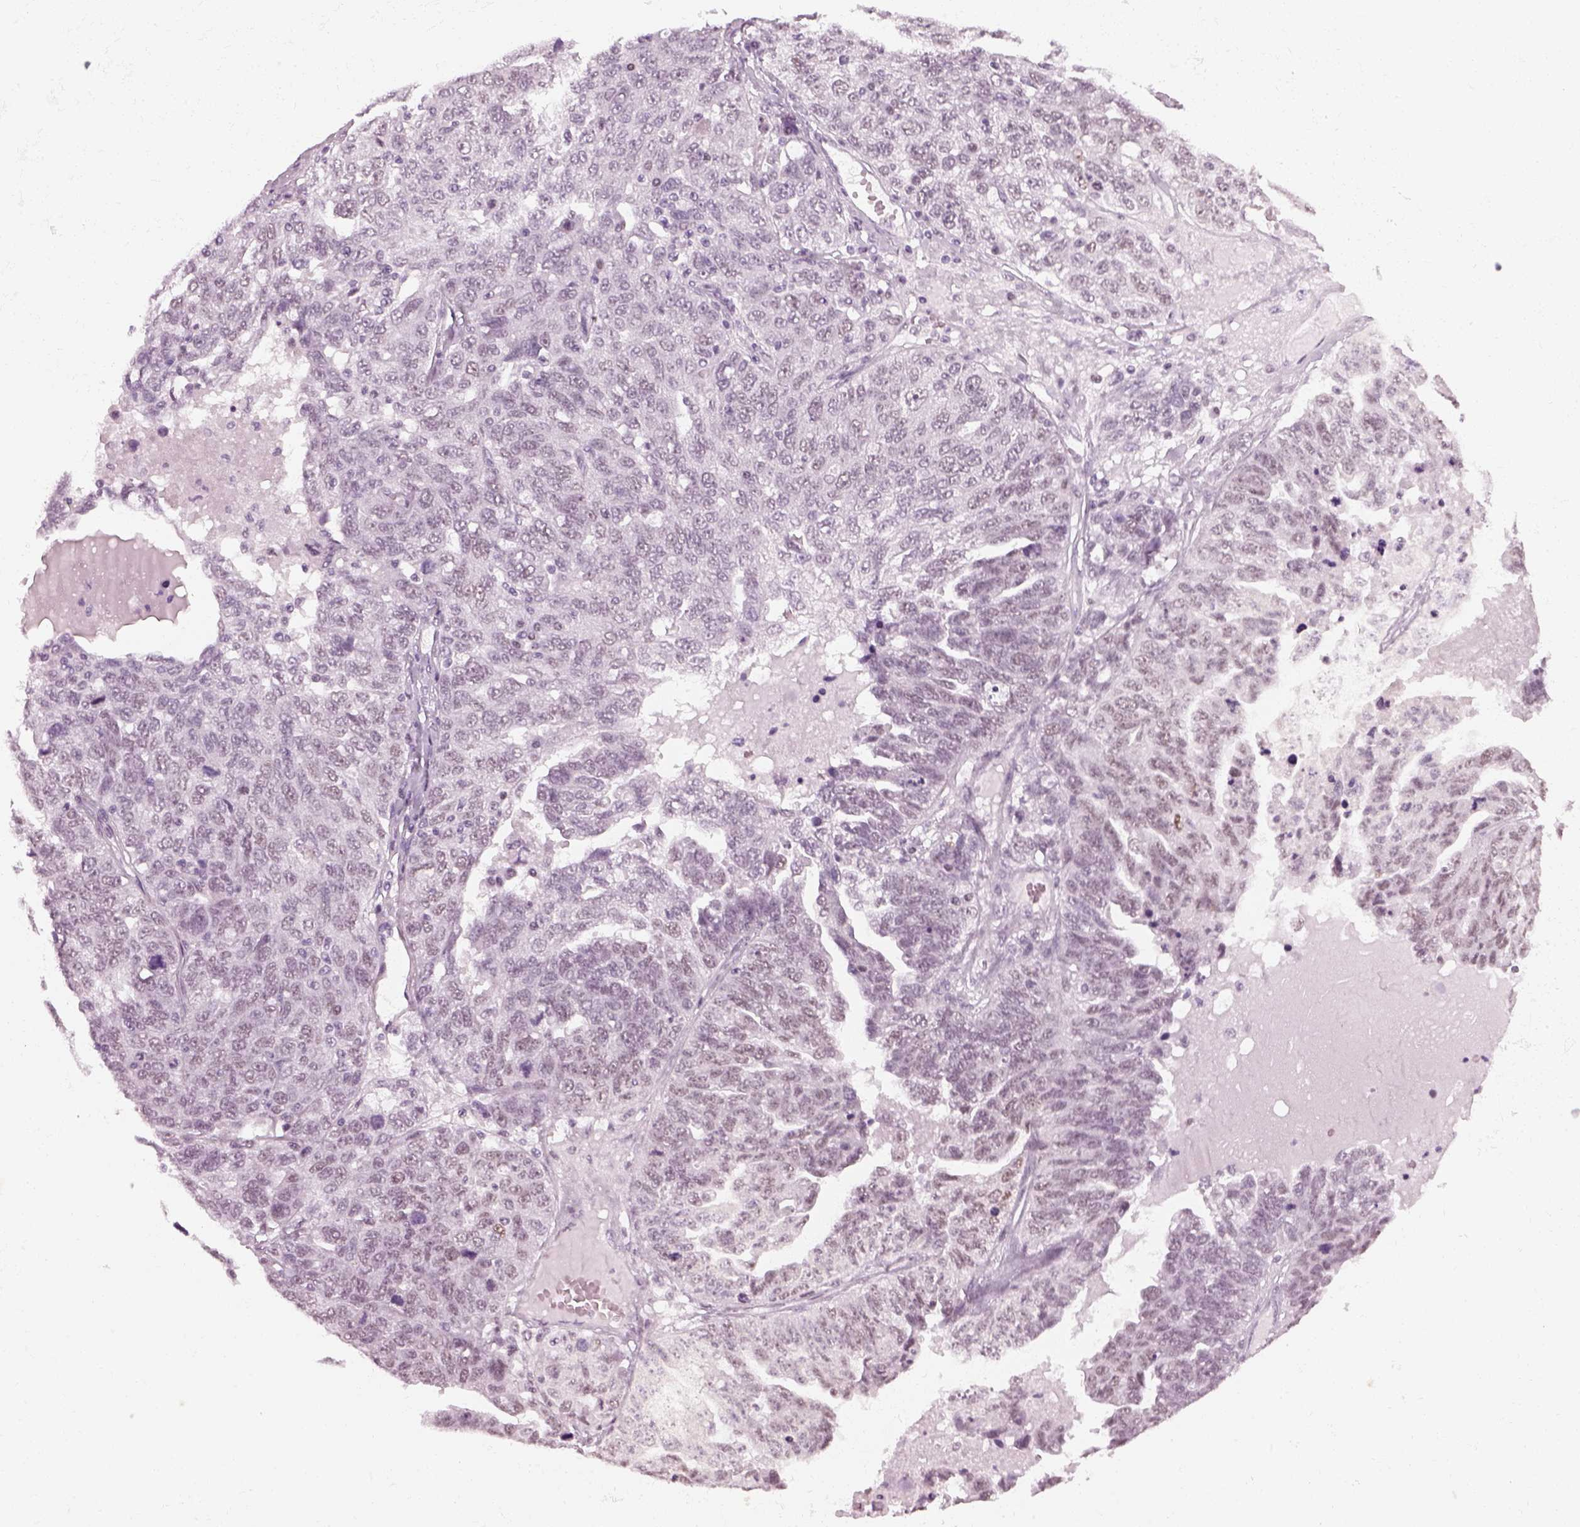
{"staining": {"intensity": "weak", "quantity": "<25%", "location": "nuclear"}, "tissue": "ovarian cancer", "cell_type": "Tumor cells", "image_type": "cancer", "snomed": [{"axis": "morphology", "description": "Cystadenocarcinoma, serous, NOS"}, {"axis": "topography", "description": "Ovary"}], "caption": "Ovarian cancer was stained to show a protein in brown. There is no significant positivity in tumor cells.", "gene": "KCNG2", "patient": {"sex": "female", "age": 71}}